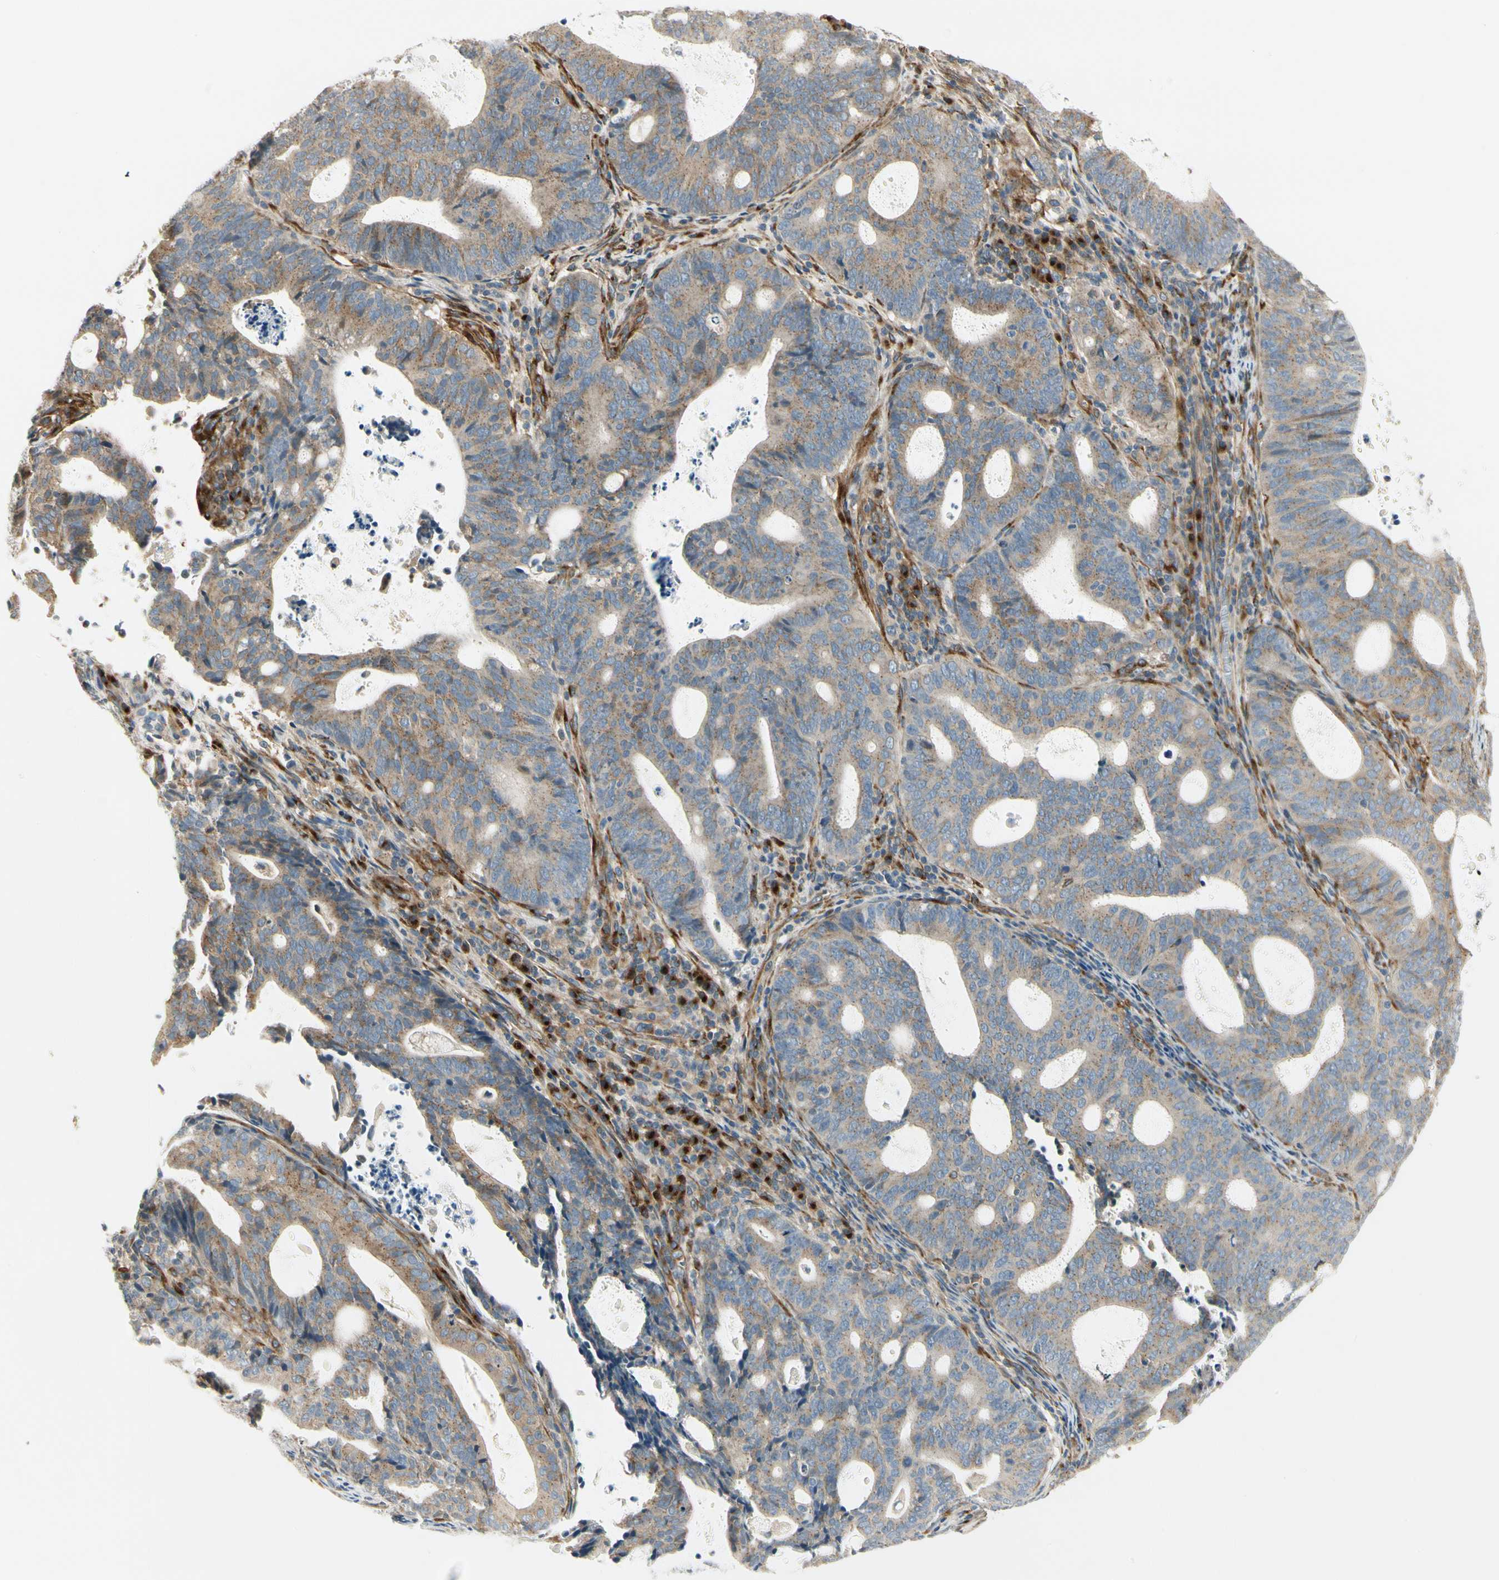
{"staining": {"intensity": "weak", "quantity": ">75%", "location": "cytoplasmic/membranous"}, "tissue": "endometrial cancer", "cell_type": "Tumor cells", "image_type": "cancer", "snomed": [{"axis": "morphology", "description": "Adenocarcinoma, NOS"}, {"axis": "topography", "description": "Uterus"}], "caption": "Human endometrial cancer stained for a protein (brown) shows weak cytoplasmic/membranous positive staining in approximately >75% of tumor cells.", "gene": "MANSC1", "patient": {"sex": "female", "age": 83}}